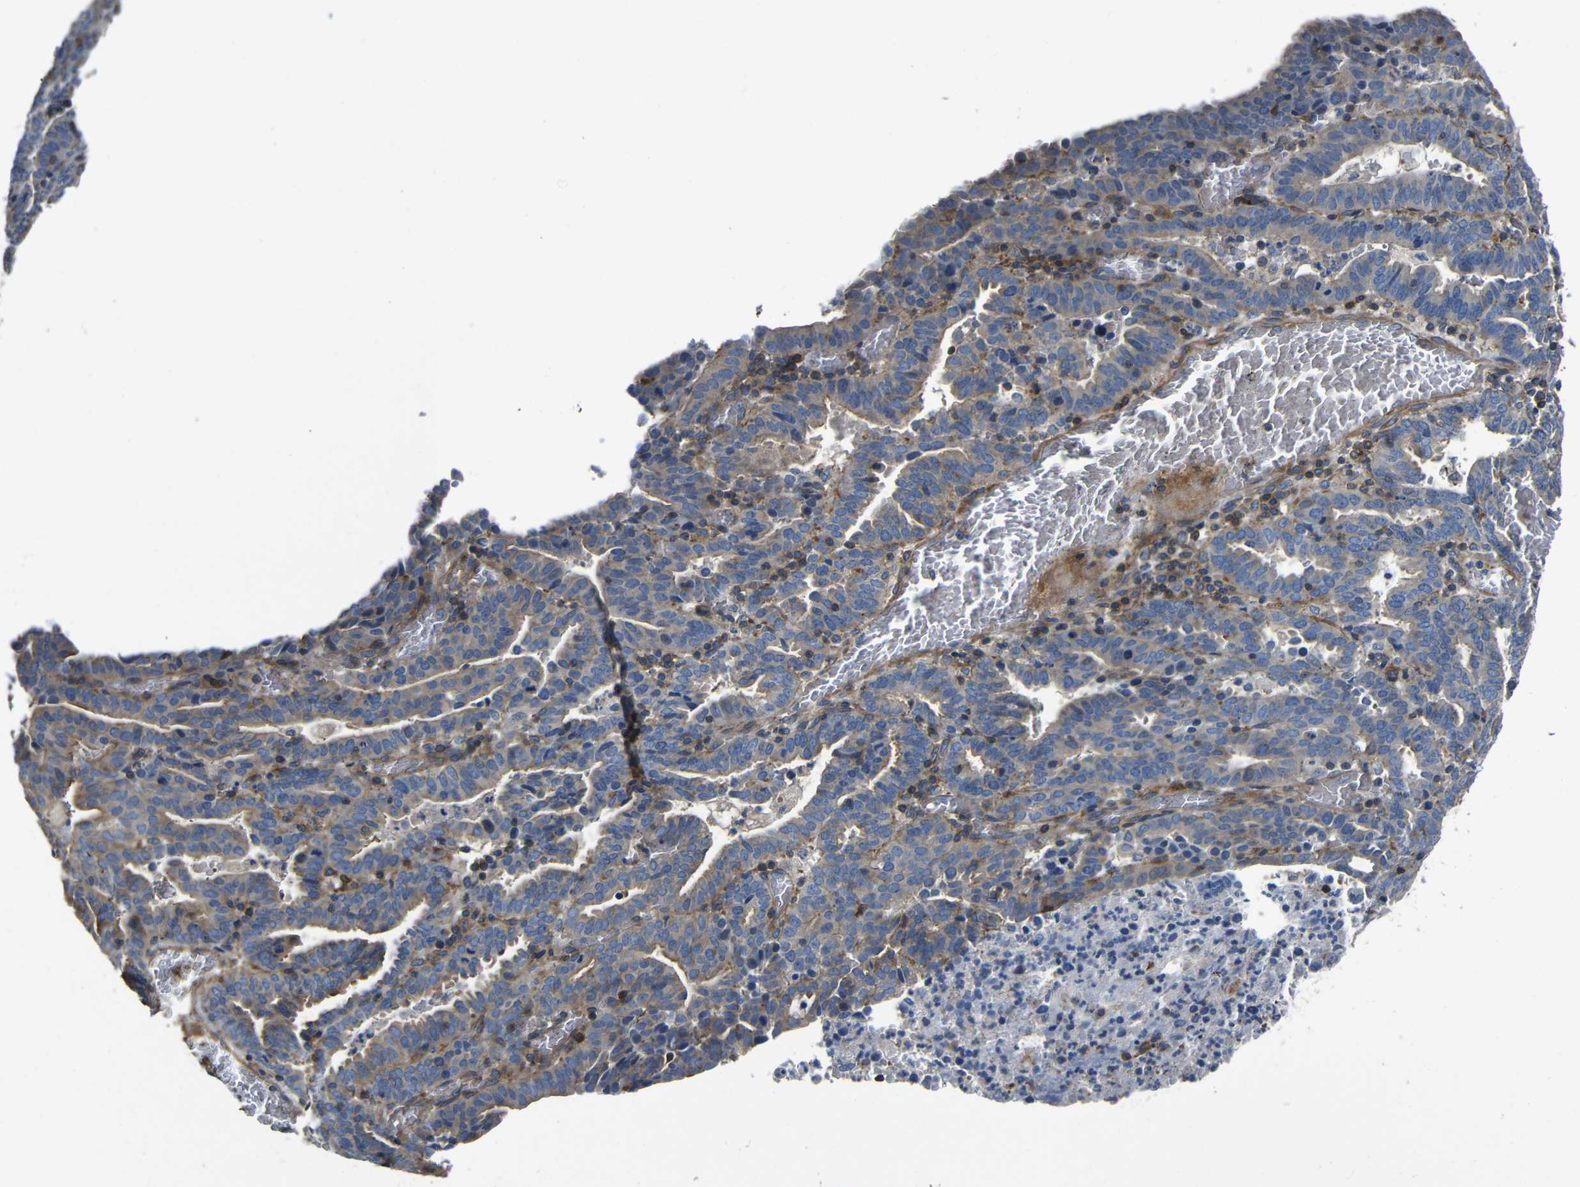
{"staining": {"intensity": "moderate", "quantity": ">75%", "location": "cytoplasmic/membranous"}, "tissue": "endometrial cancer", "cell_type": "Tumor cells", "image_type": "cancer", "snomed": [{"axis": "morphology", "description": "Adenocarcinoma, NOS"}, {"axis": "topography", "description": "Uterus"}], "caption": "Moderate cytoplasmic/membranous protein positivity is seen in about >75% of tumor cells in adenocarcinoma (endometrial).", "gene": "GDI1", "patient": {"sex": "female", "age": 83}}